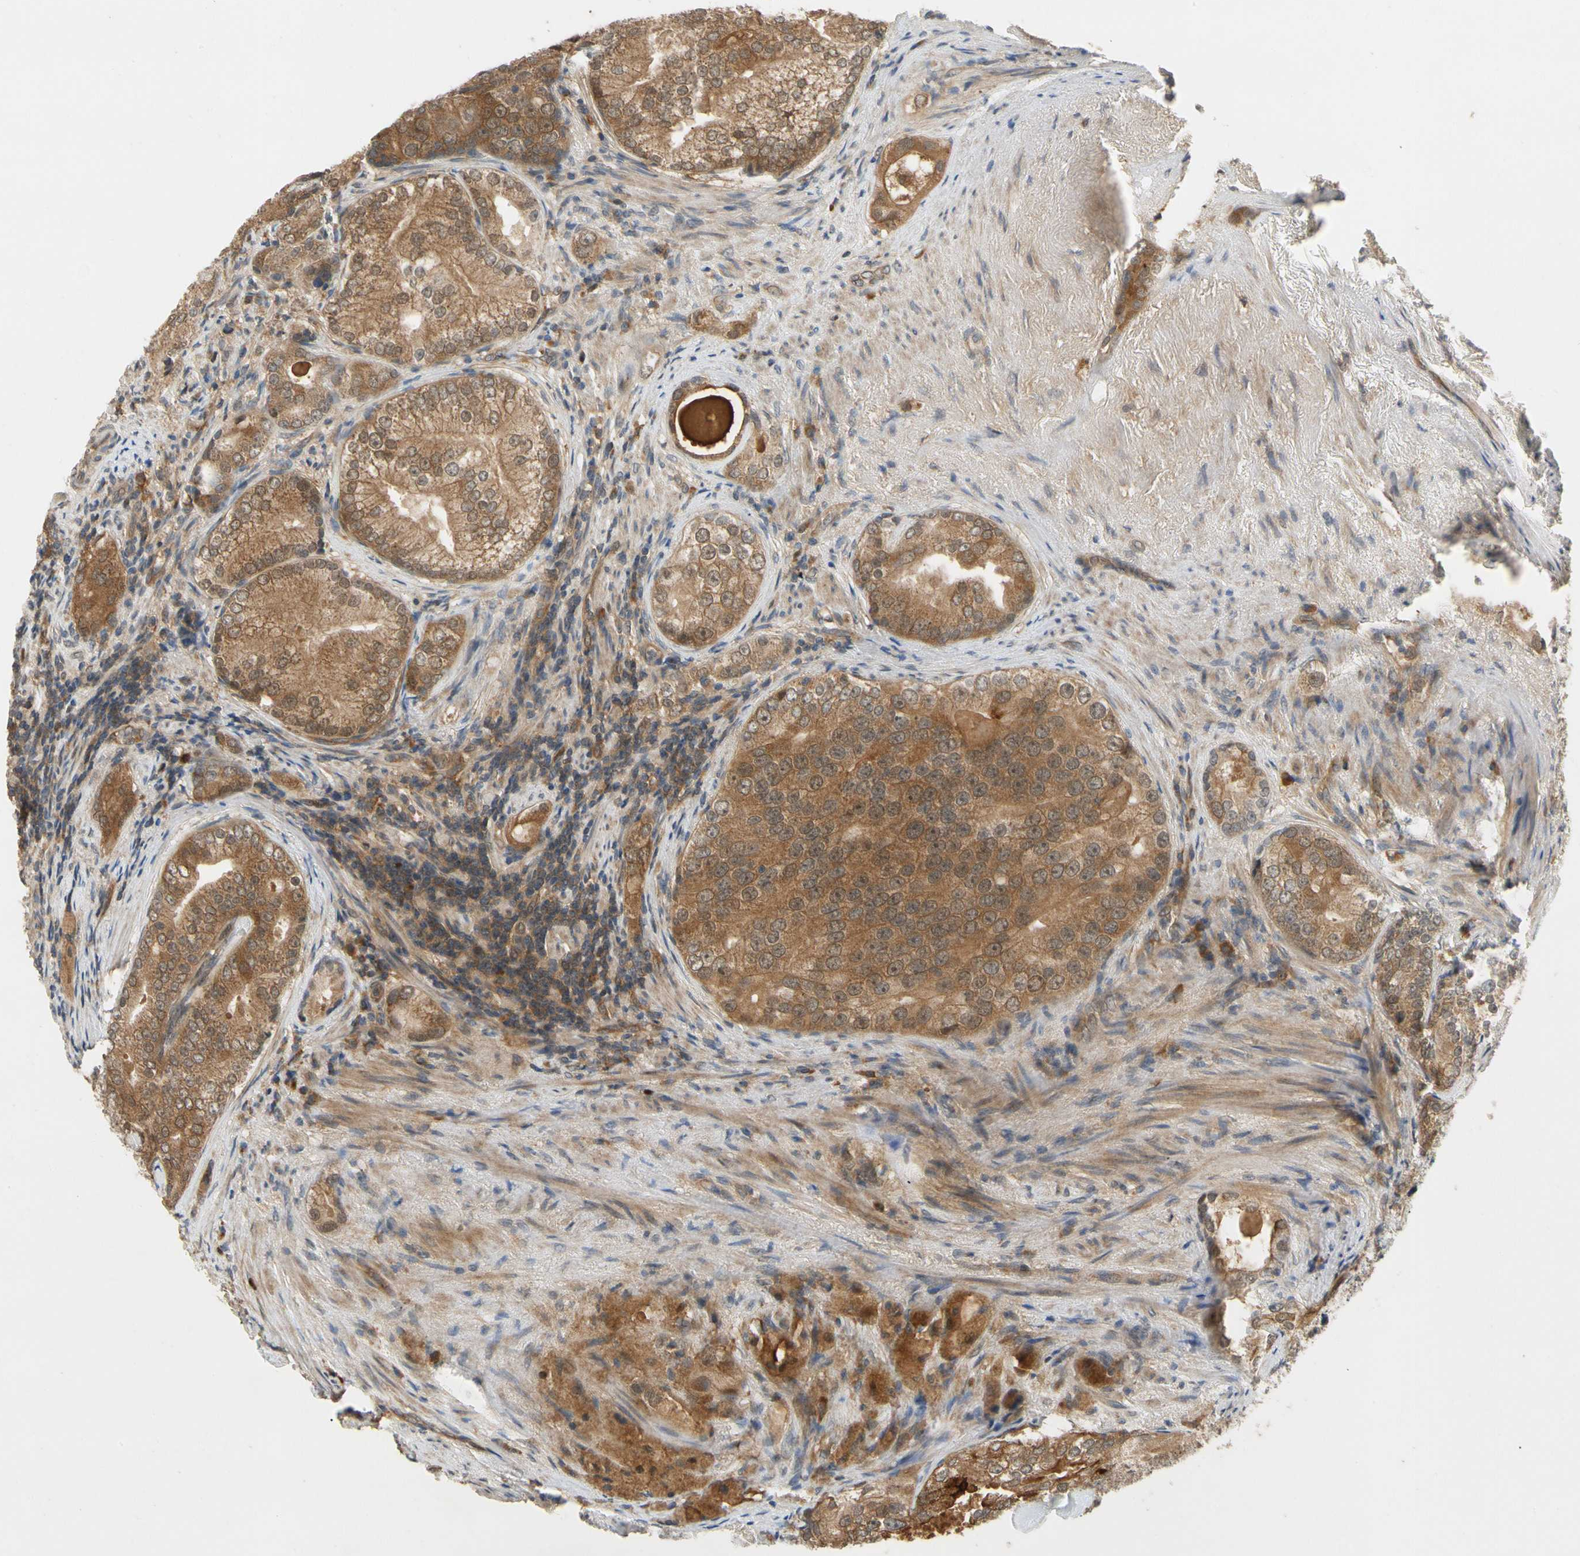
{"staining": {"intensity": "moderate", "quantity": ">75%", "location": "cytoplasmic/membranous"}, "tissue": "prostate cancer", "cell_type": "Tumor cells", "image_type": "cancer", "snomed": [{"axis": "morphology", "description": "Adenocarcinoma, High grade"}, {"axis": "topography", "description": "Prostate"}], "caption": "Protein analysis of adenocarcinoma (high-grade) (prostate) tissue displays moderate cytoplasmic/membranous expression in approximately >75% of tumor cells.", "gene": "TDRP", "patient": {"sex": "male", "age": 66}}